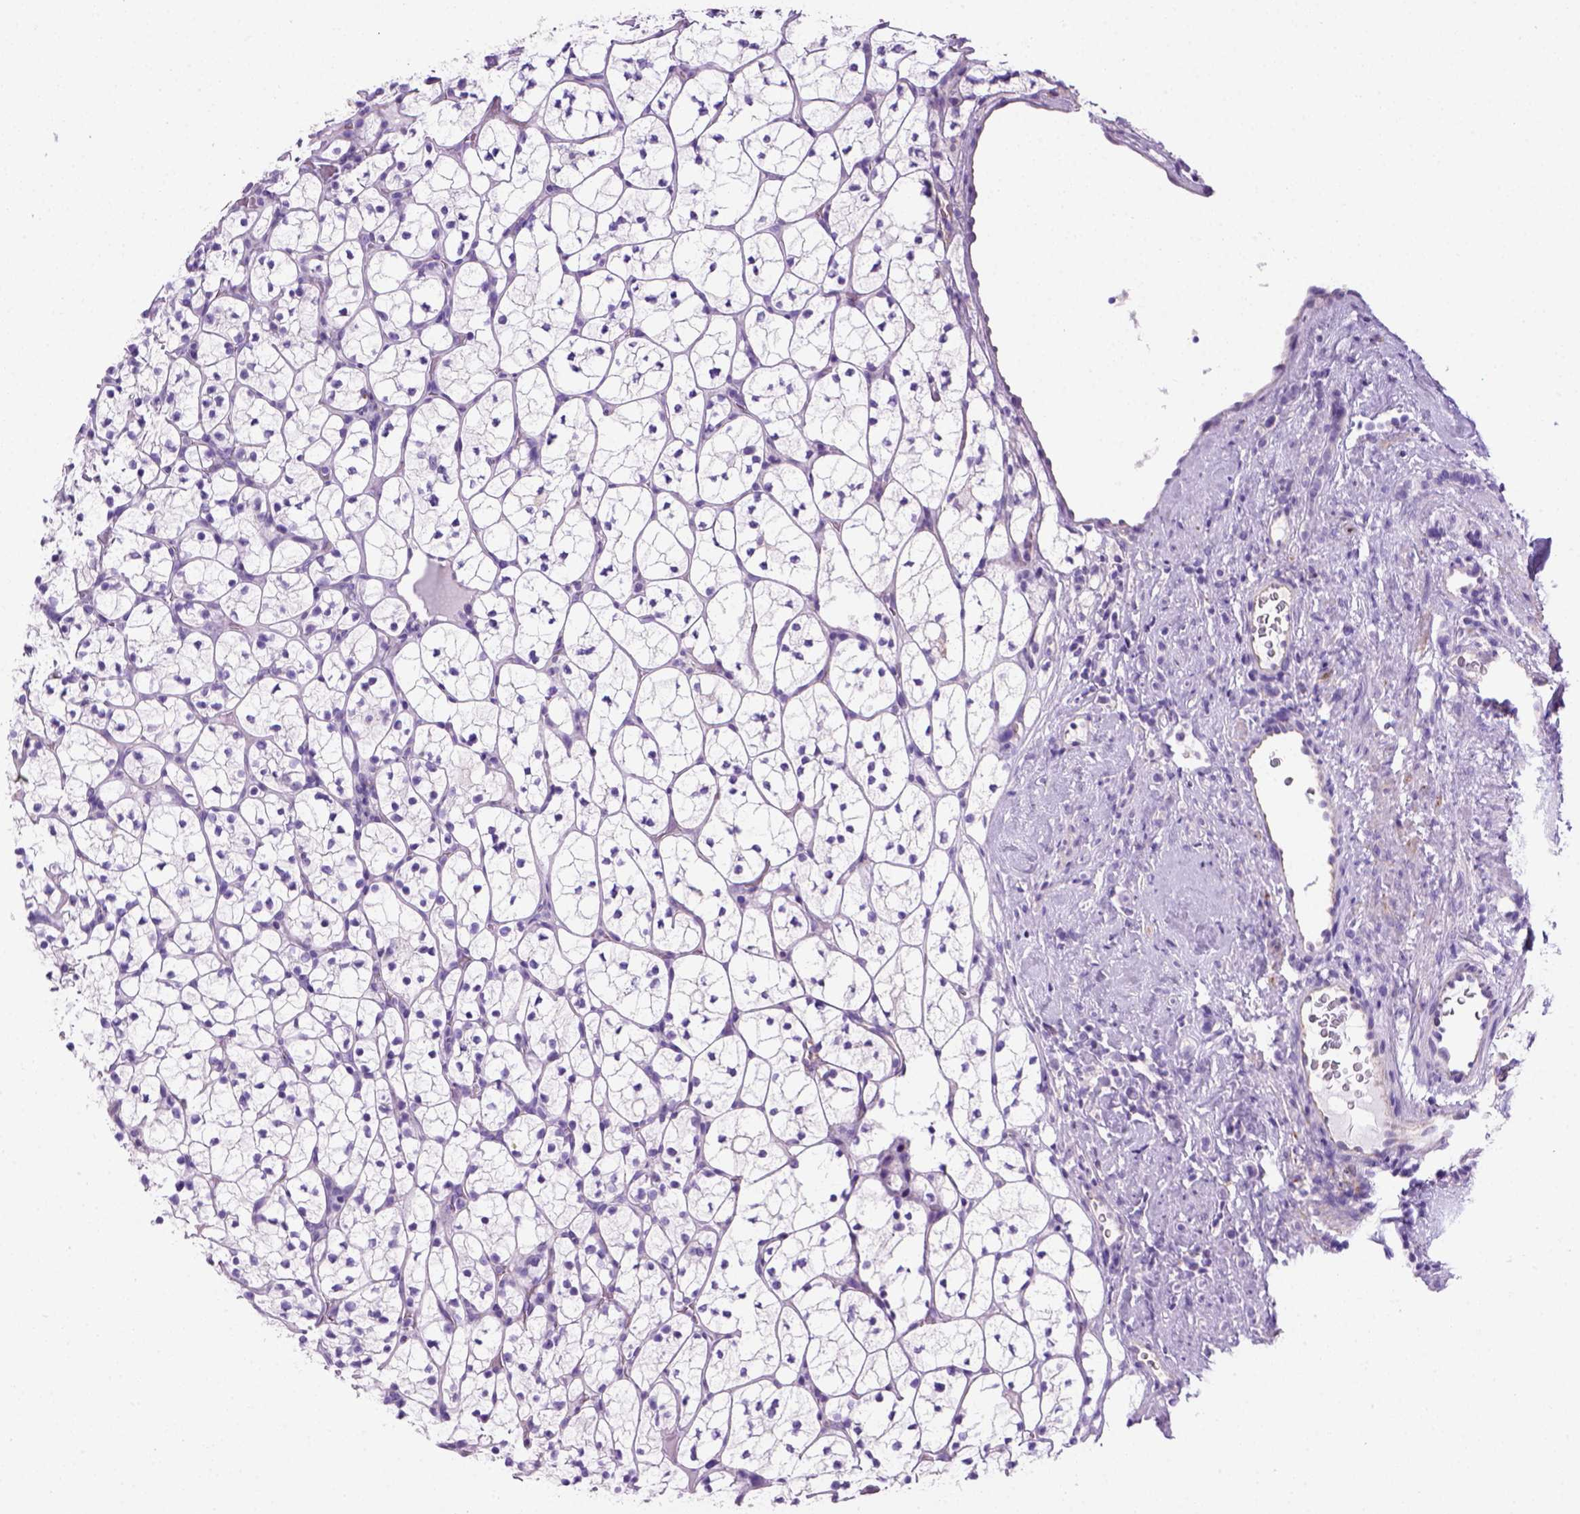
{"staining": {"intensity": "negative", "quantity": "none", "location": "none"}, "tissue": "renal cancer", "cell_type": "Tumor cells", "image_type": "cancer", "snomed": [{"axis": "morphology", "description": "Adenocarcinoma, NOS"}, {"axis": "topography", "description": "Kidney"}], "caption": "DAB immunohistochemical staining of renal cancer shows no significant staining in tumor cells. The staining is performed using DAB brown chromogen with nuclei counter-stained in using hematoxylin.", "gene": "ARHGEF33", "patient": {"sex": "female", "age": 89}}